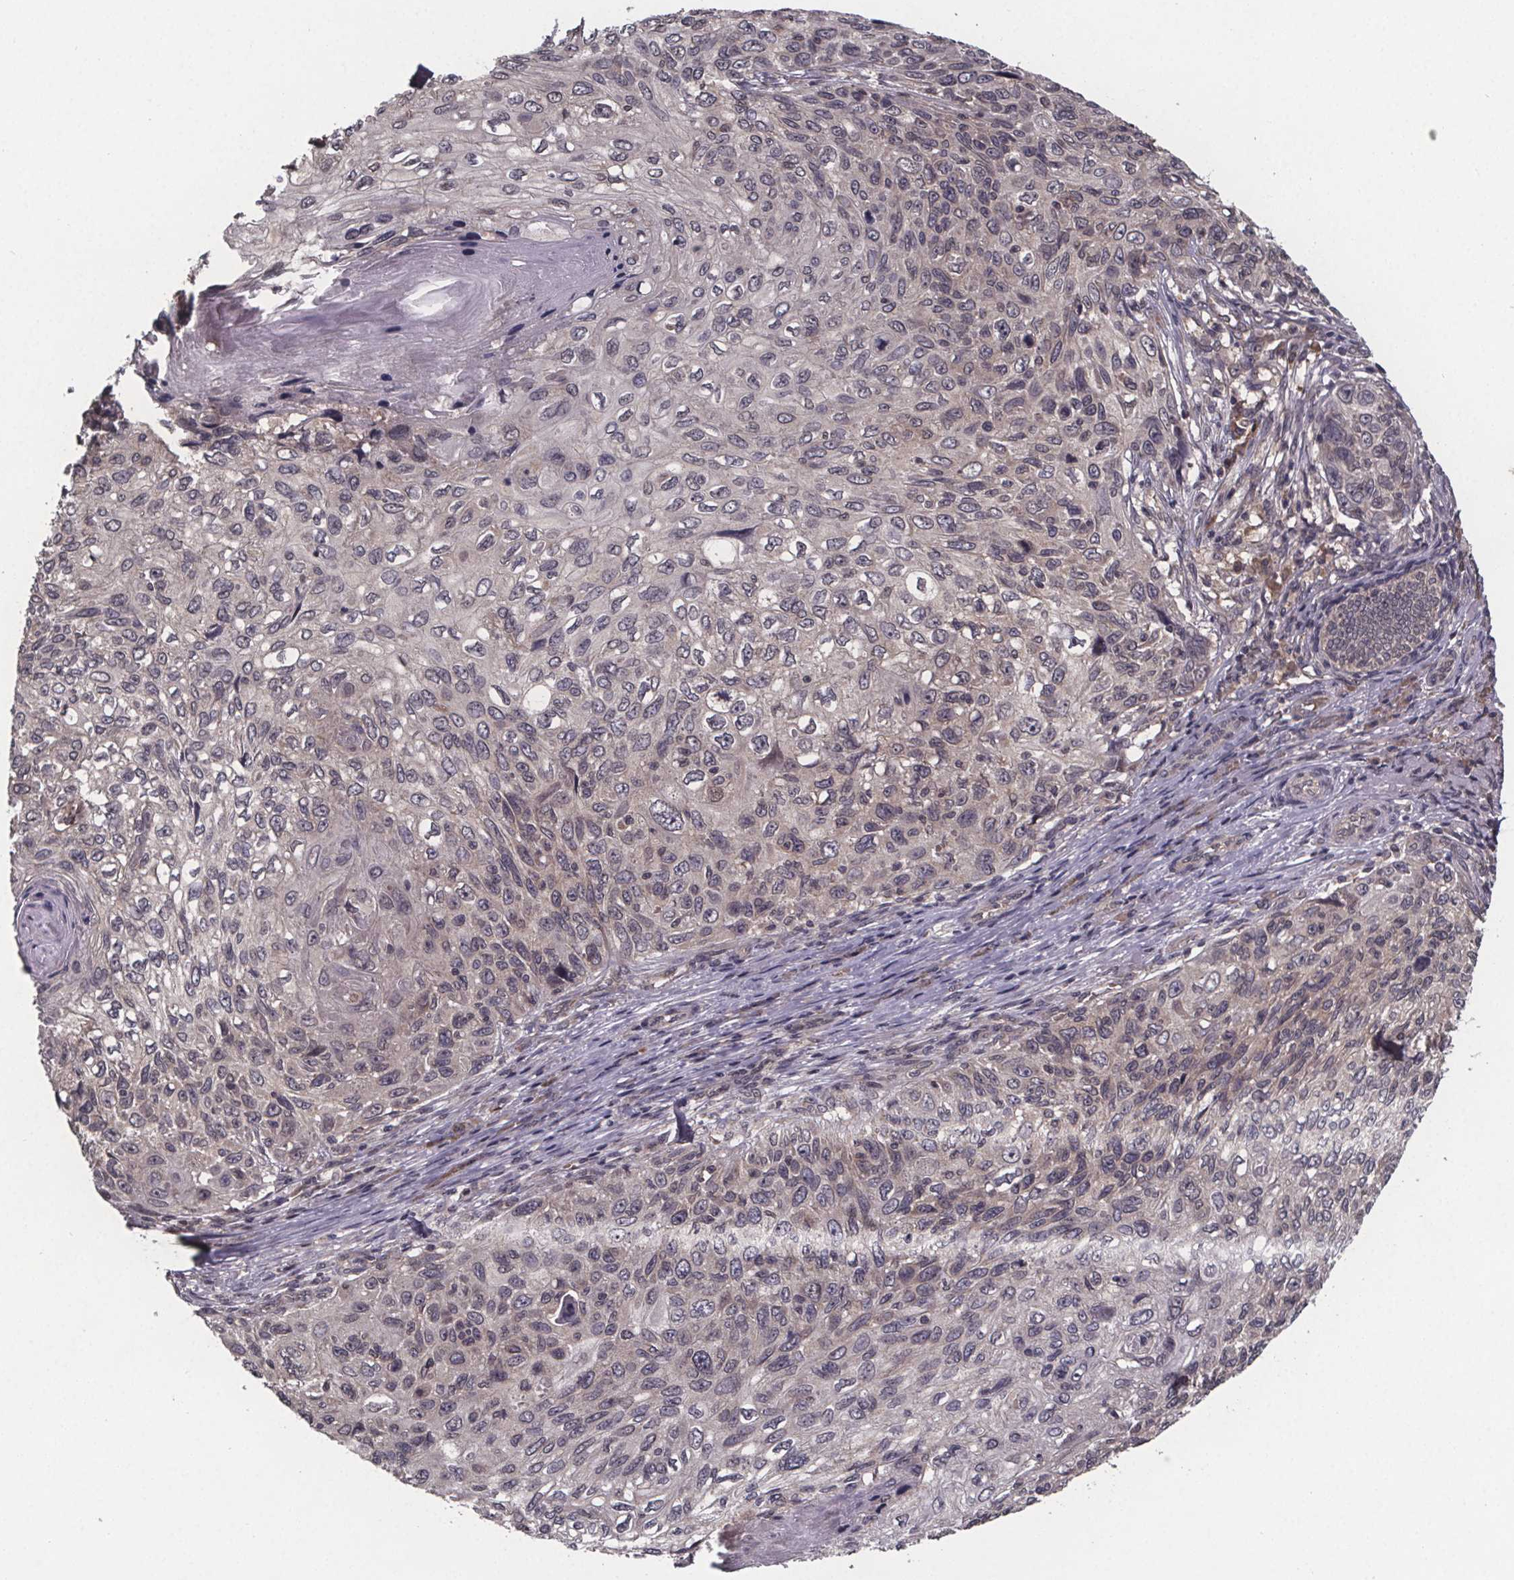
{"staining": {"intensity": "weak", "quantity": "<25%", "location": "cytoplasmic/membranous"}, "tissue": "skin cancer", "cell_type": "Tumor cells", "image_type": "cancer", "snomed": [{"axis": "morphology", "description": "Squamous cell carcinoma, NOS"}, {"axis": "topography", "description": "Skin"}], "caption": "High power microscopy photomicrograph of an IHC image of squamous cell carcinoma (skin), revealing no significant positivity in tumor cells.", "gene": "SAT1", "patient": {"sex": "male", "age": 92}}